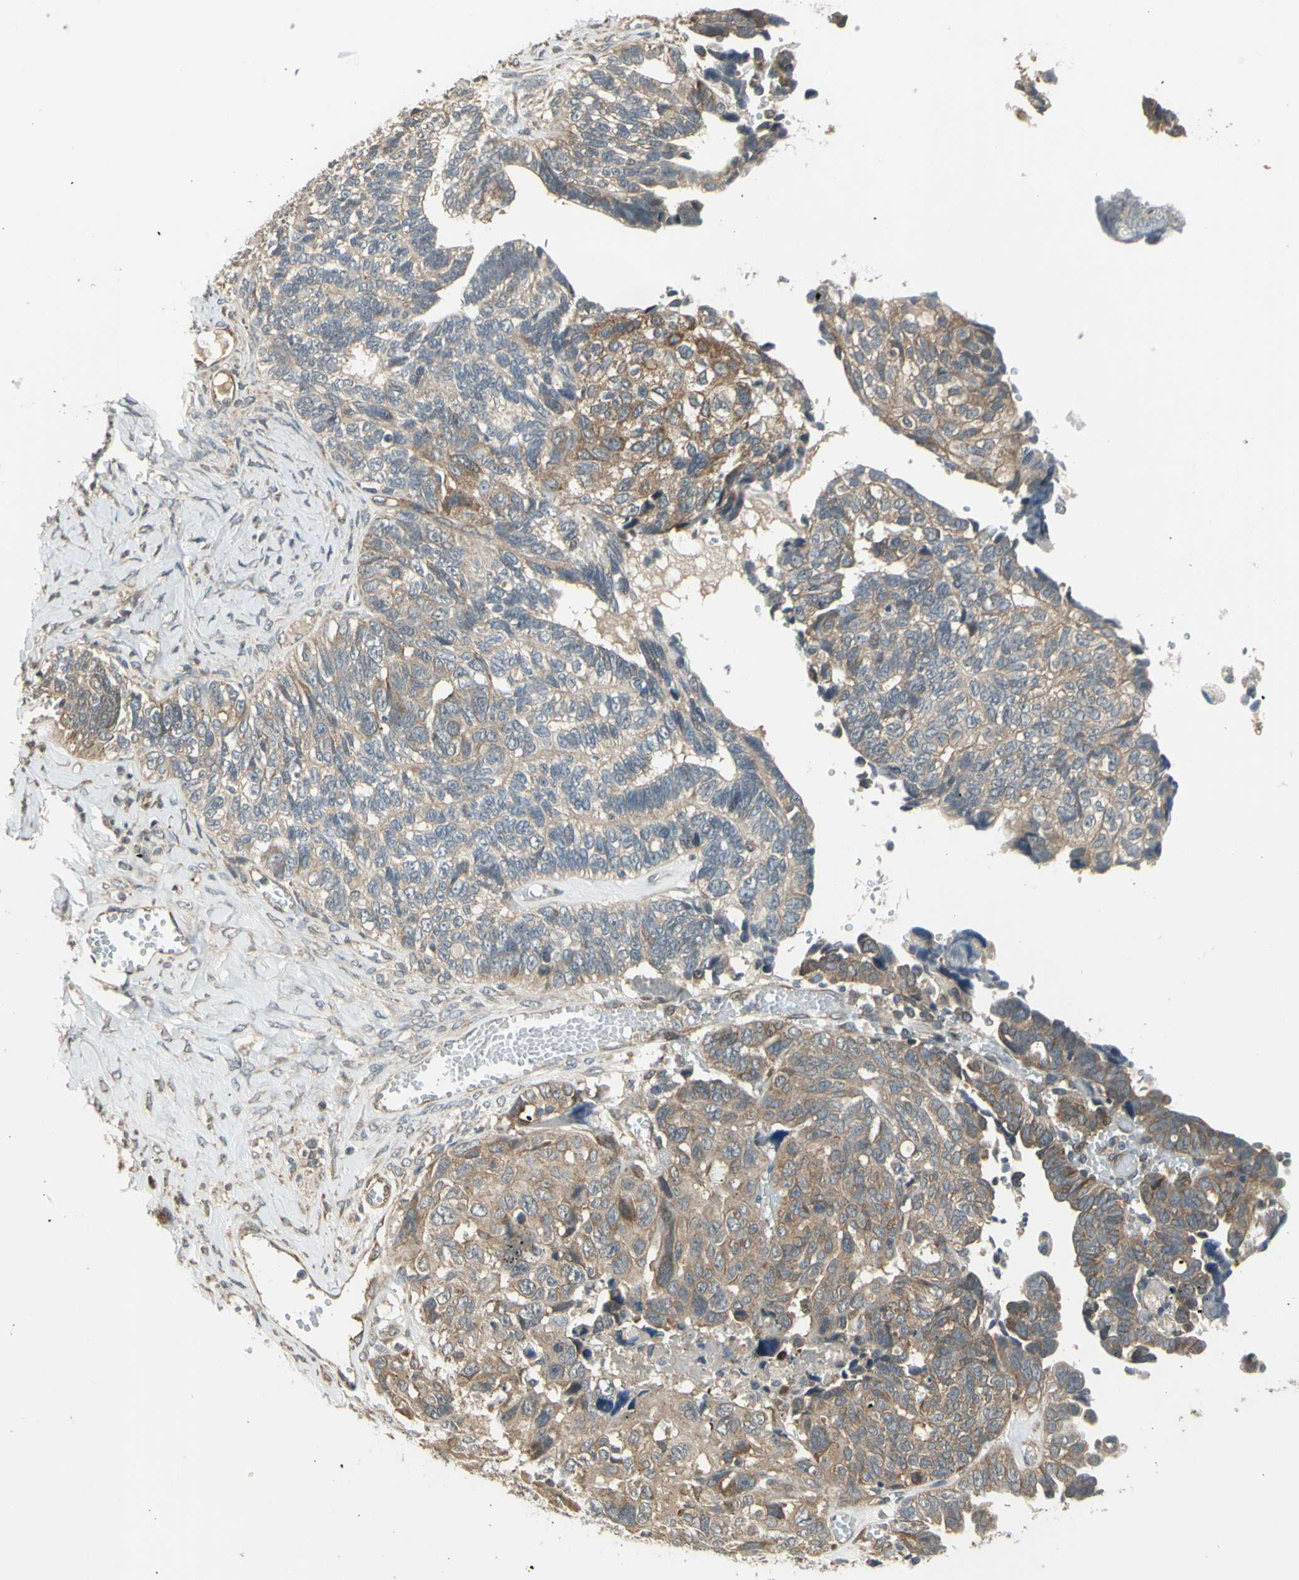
{"staining": {"intensity": "moderate", "quantity": ">75%", "location": "cytoplasmic/membranous"}, "tissue": "ovarian cancer", "cell_type": "Tumor cells", "image_type": "cancer", "snomed": [{"axis": "morphology", "description": "Cystadenocarcinoma, serous, NOS"}, {"axis": "topography", "description": "Ovary"}], "caption": "Ovarian serous cystadenocarcinoma was stained to show a protein in brown. There is medium levels of moderate cytoplasmic/membranous positivity in about >75% of tumor cells.", "gene": "EFNB2", "patient": {"sex": "female", "age": 79}}